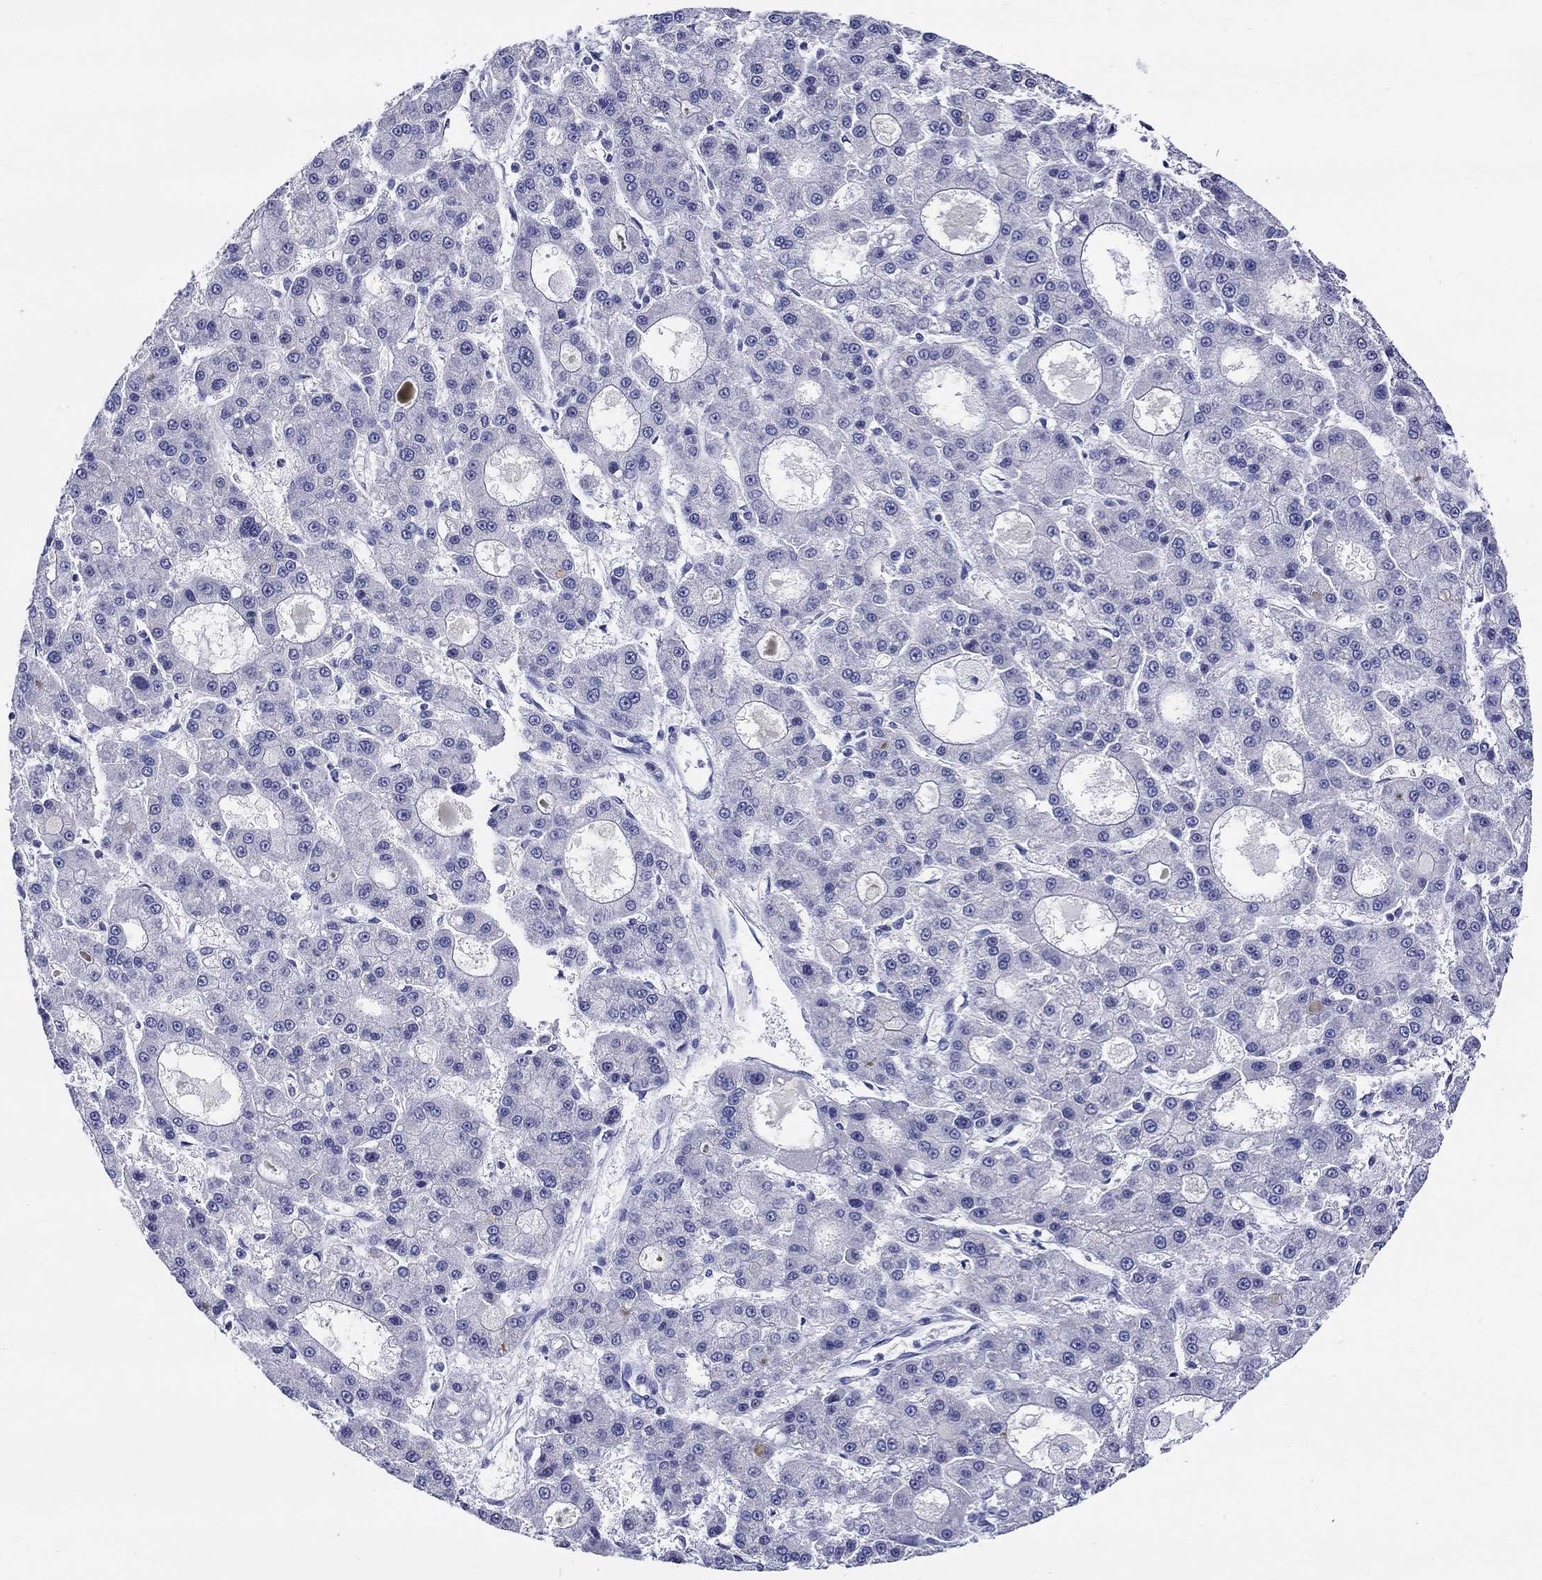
{"staining": {"intensity": "negative", "quantity": "none", "location": "none"}, "tissue": "liver cancer", "cell_type": "Tumor cells", "image_type": "cancer", "snomed": [{"axis": "morphology", "description": "Carcinoma, Hepatocellular, NOS"}, {"axis": "topography", "description": "Liver"}], "caption": "A high-resolution photomicrograph shows IHC staining of liver hepatocellular carcinoma, which displays no significant positivity in tumor cells.", "gene": "CRYGS", "patient": {"sex": "male", "age": 70}}